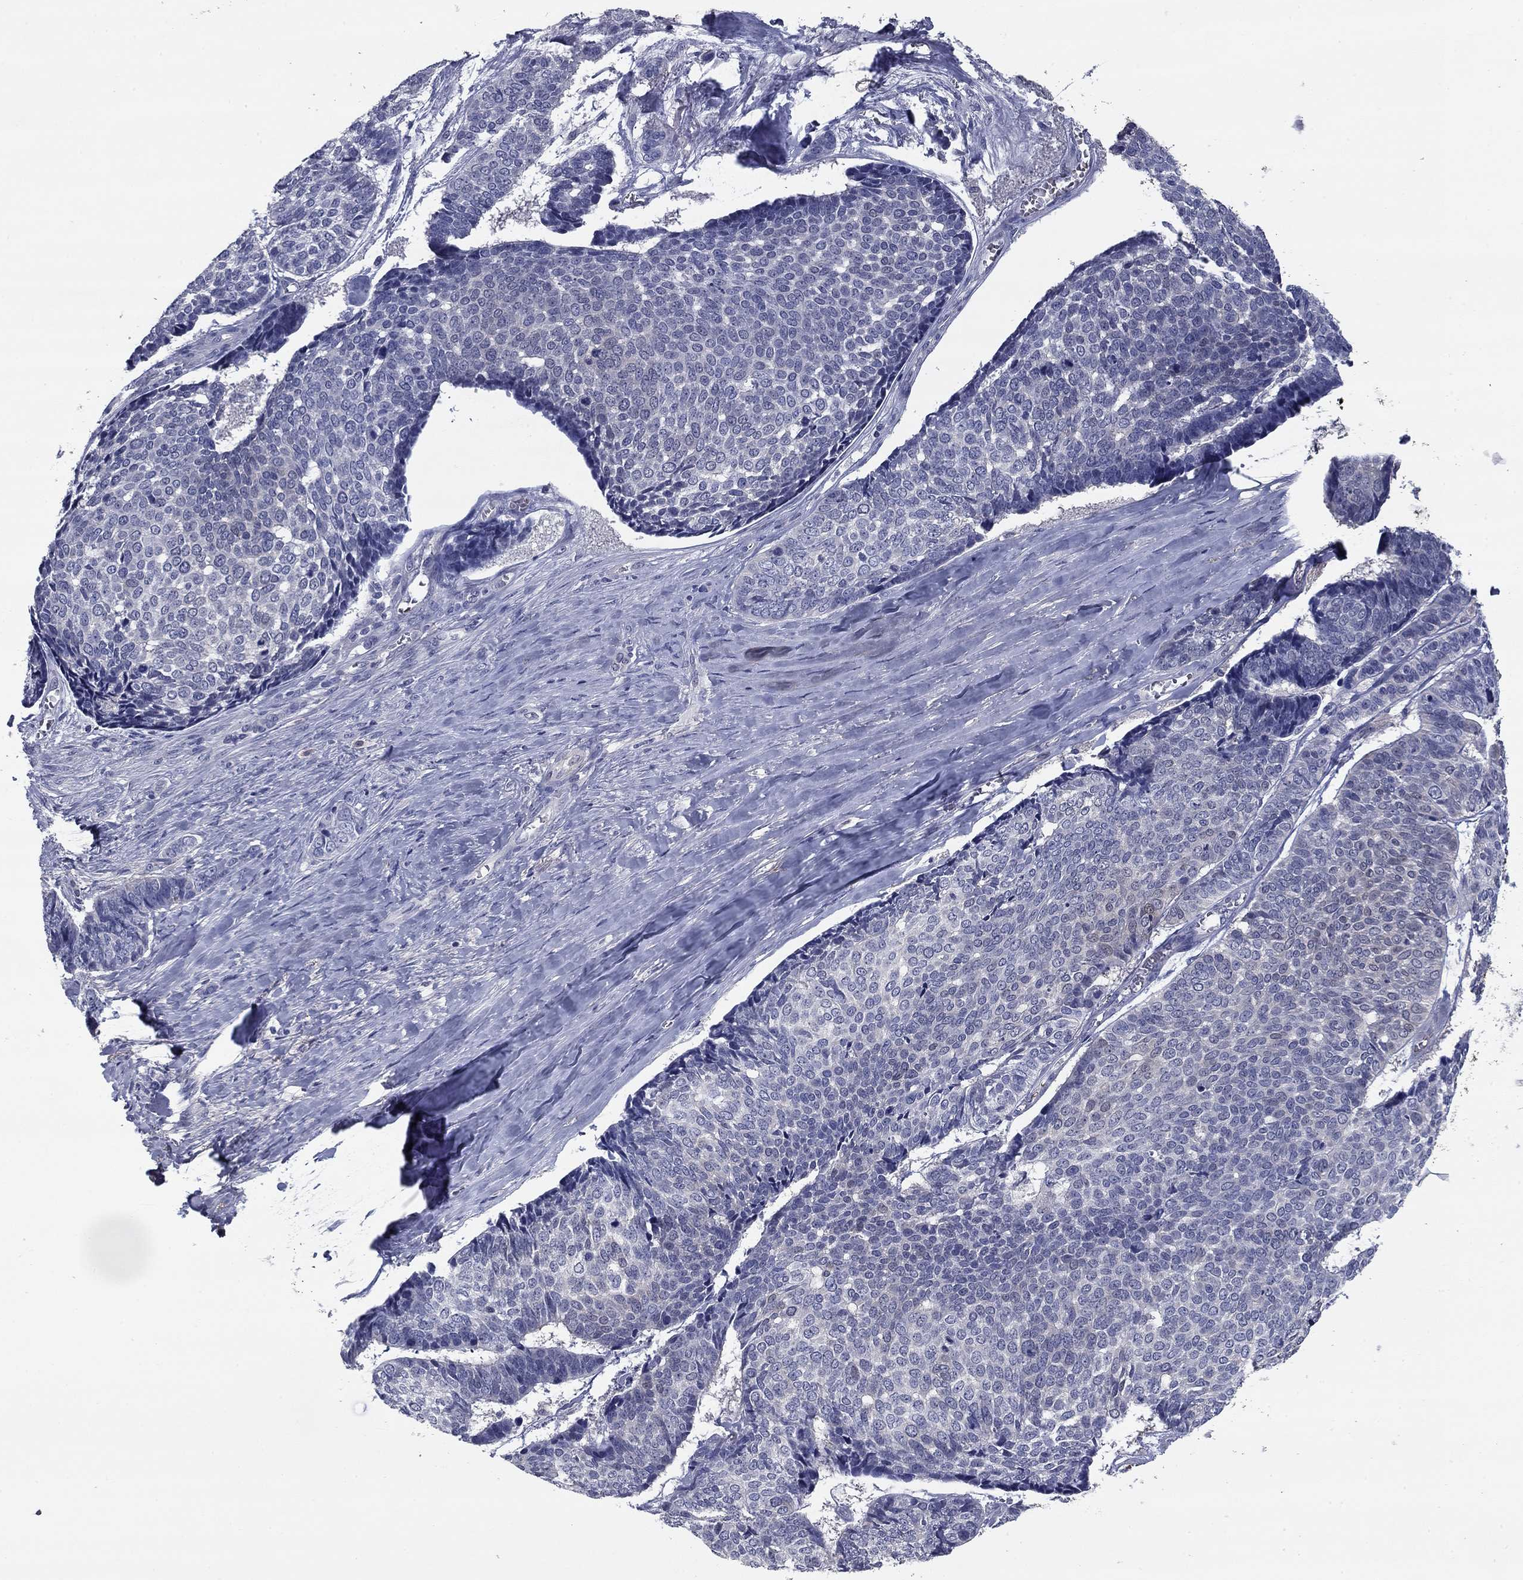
{"staining": {"intensity": "negative", "quantity": "none", "location": "none"}, "tissue": "skin cancer", "cell_type": "Tumor cells", "image_type": "cancer", "snomed": [{"axis": "morphology", "description": "Basal cell carcinoma"}, {"axis": "topography", "description": "Skin"}], "caption": "Basal cell carcinoma (skin) was stained to show a protein in brown. There is no significant positivity in tumor cells. (DAB IHC, high magnification).", "gene": "REXO5", "patient": {"sex": "male", "age": 86}}